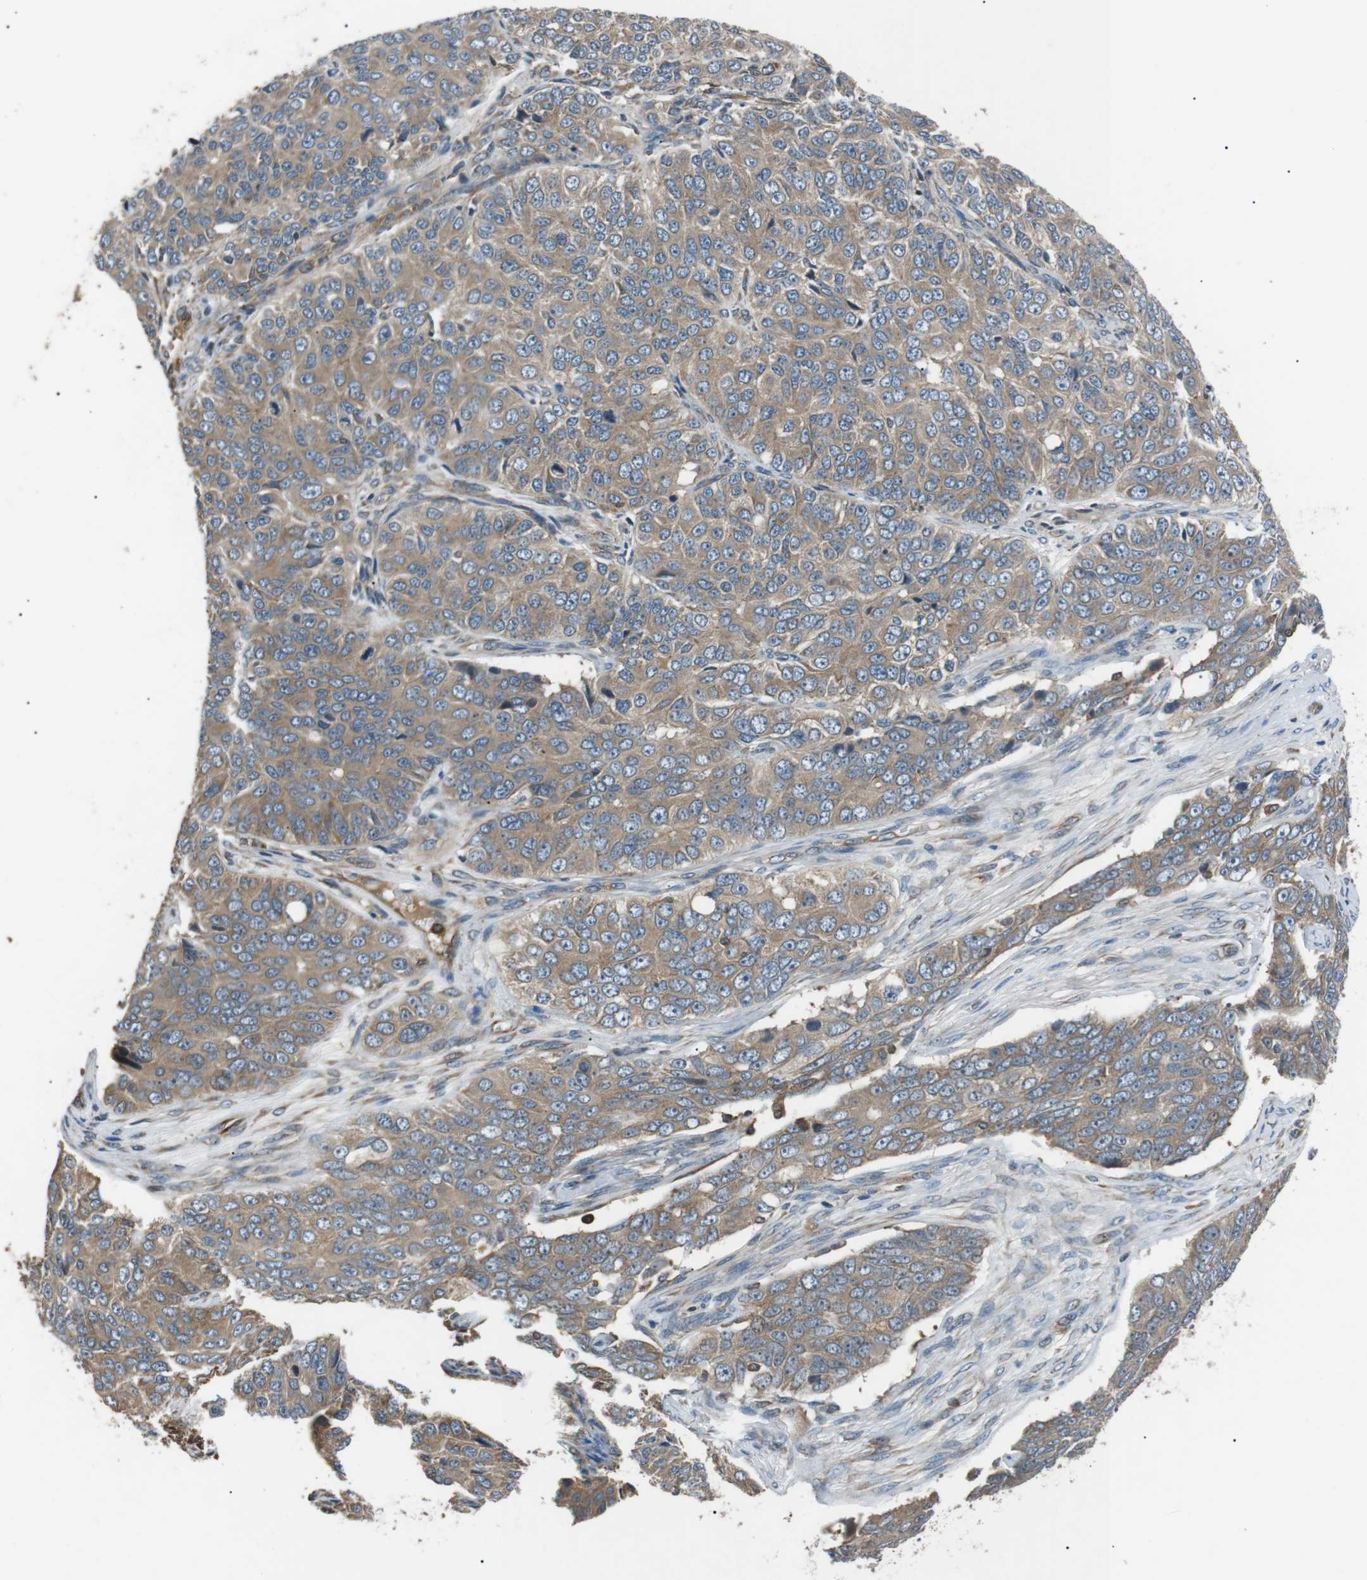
{"staining": {"intensity": "moderate", "quantity": ">75%", "location": "cytoplasmic/membranous"}, "tissue": "ovarian cancer", "cell_type": "Tumor cells", "image_type": "cancer", "snomed": [{"axis": "morphology", "description": "Carcinoma, endometroid"}, {"axis": "topography", "description": "Ovary"}], "caption": "This micrograph shows IHC staining of endometroid carcinoma (ovarian), with medium moderate cytoplasmic/membranous positivity in about >75% of tumor cells.", "gene": "GPR161", "patient": {"sex": "female", "age": 51}}